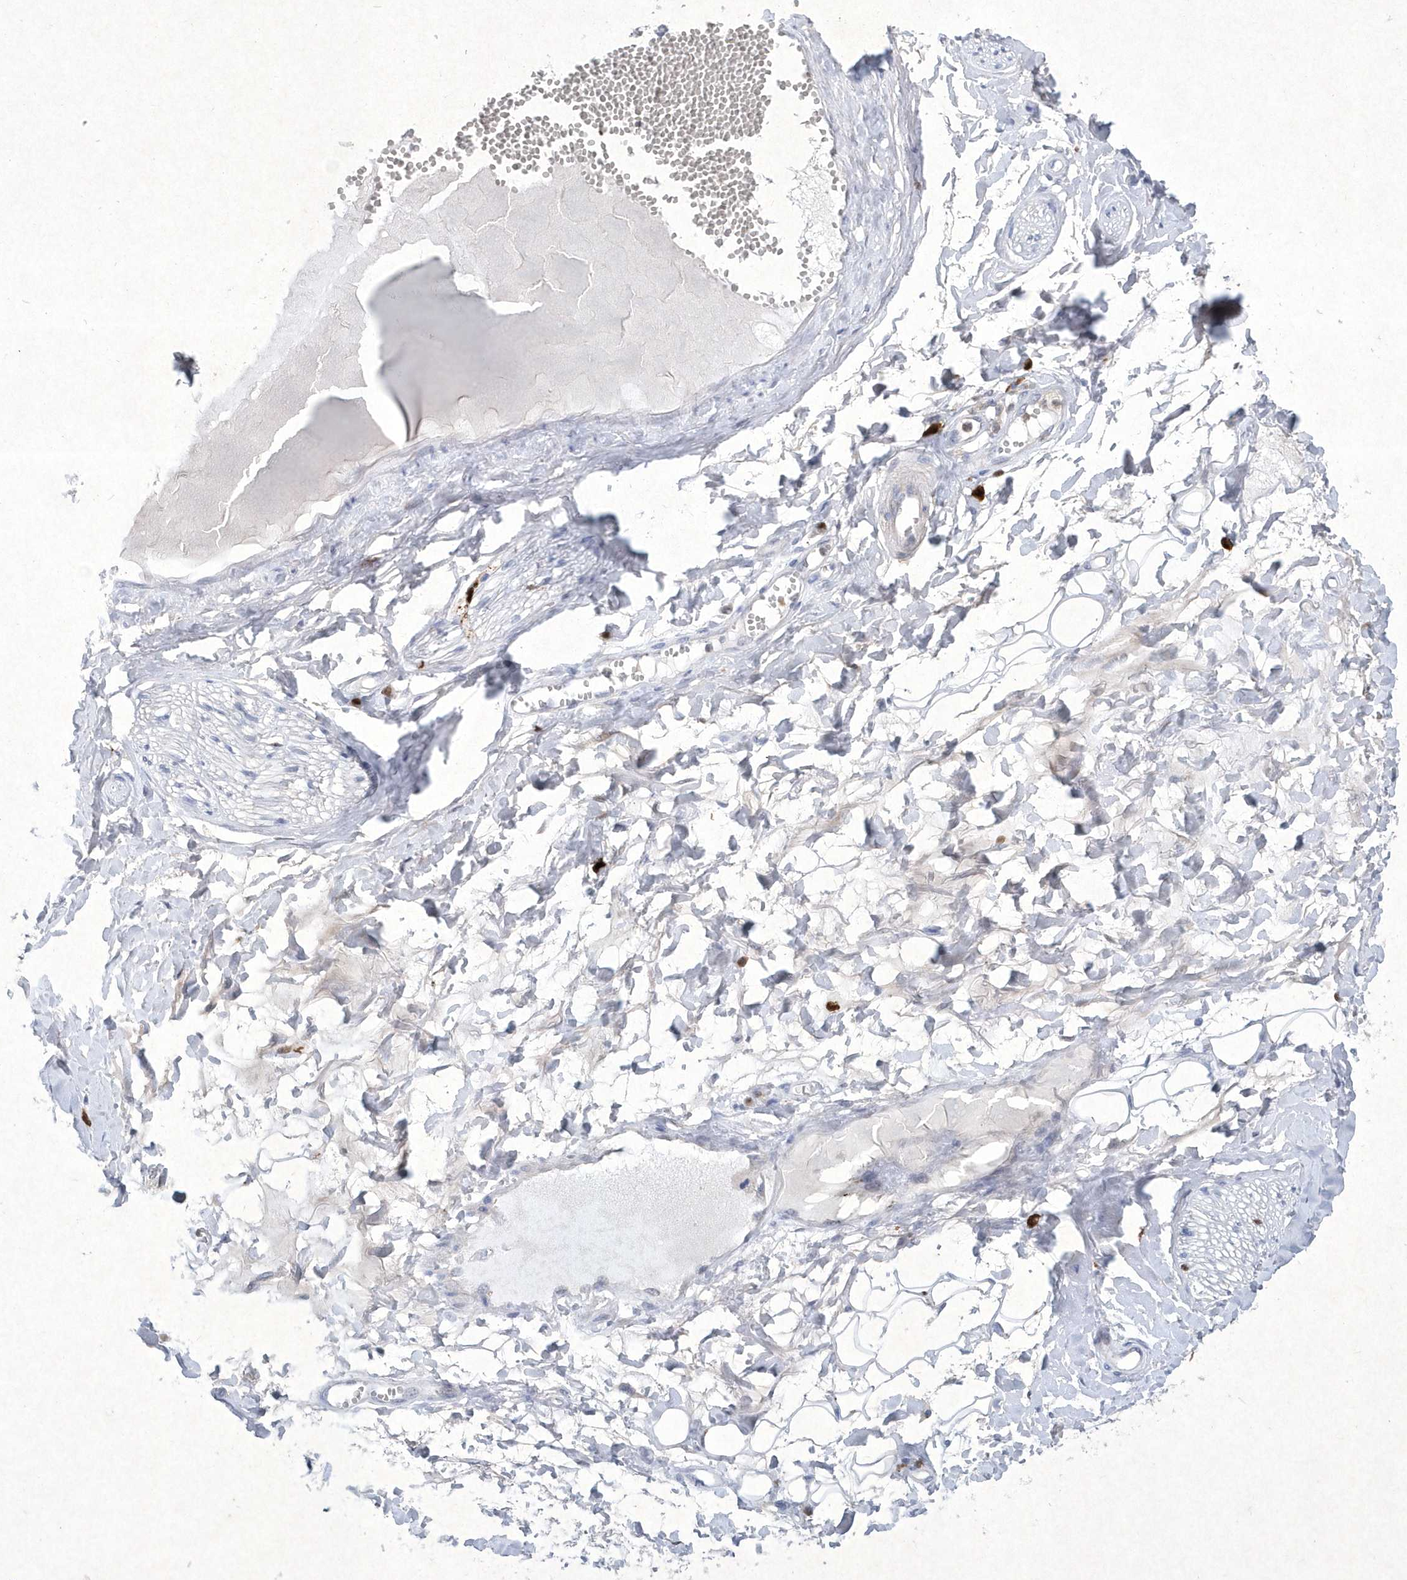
{"staining": {"intensity": "negative", "quantity": "none", "location": "none"}, "tissue": "adipose tissue", "cell_type": "Adipocytes", "image_type": "normal", "snomed": [{"axis": "morphology", "description": "Normal tissue, NOS"}, {"axis": "morphology", "description": "Inflammation, NOS"}, {"axis": "topography", "description": "Salivary gland"}, {"axis": "topography", "description": "Peripheral nerve tissue"}], "caption": "A high-resolution photomicrograph shows immunohistochemistry (IHC) staining of benign adipose tissue, which demonstrates no significant expression in adipocytes.", "gene": "BHLHA15", "patient": {"sex": "female", "age": 75}}